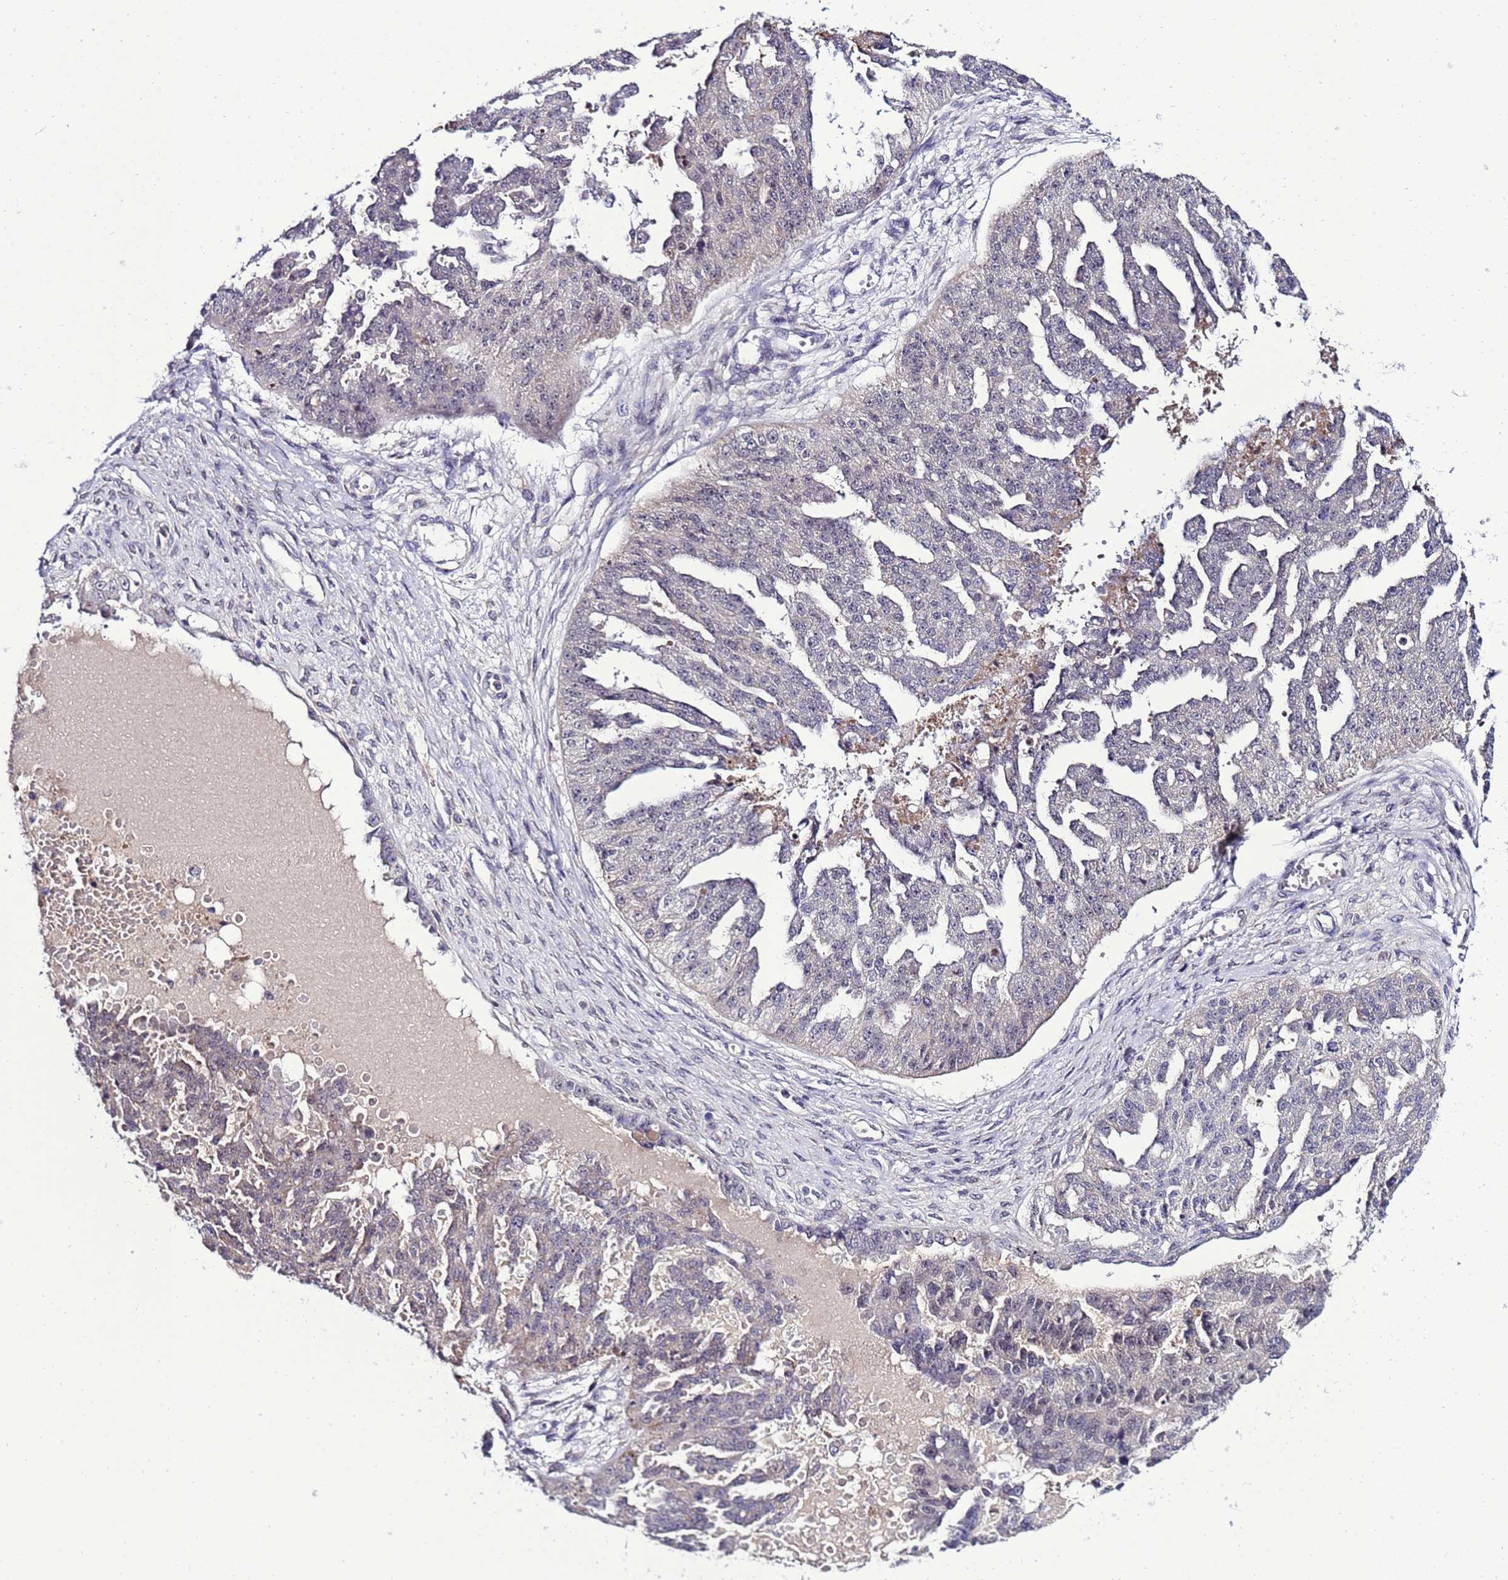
{"staining": {"intensity": "negative", "quantity": "none", "location": "none"}, "tissue": "ovarian cancer", "cell_type": "Tumor cells", "image_type": "cancer", "snomed": [{"axis": "morphology", "description": "Cystadenocarcinoma, serous, NOS"}, {"axis": "topography", "description": "Ovary"}], "caption": "An immunohistochemistry (IHC) image of ovarian cancer is shown. There is no staining in tumor cells of ovarian cancer.", "gene": "C19orf47", "patient": {"sex": "female", "age": 58}}